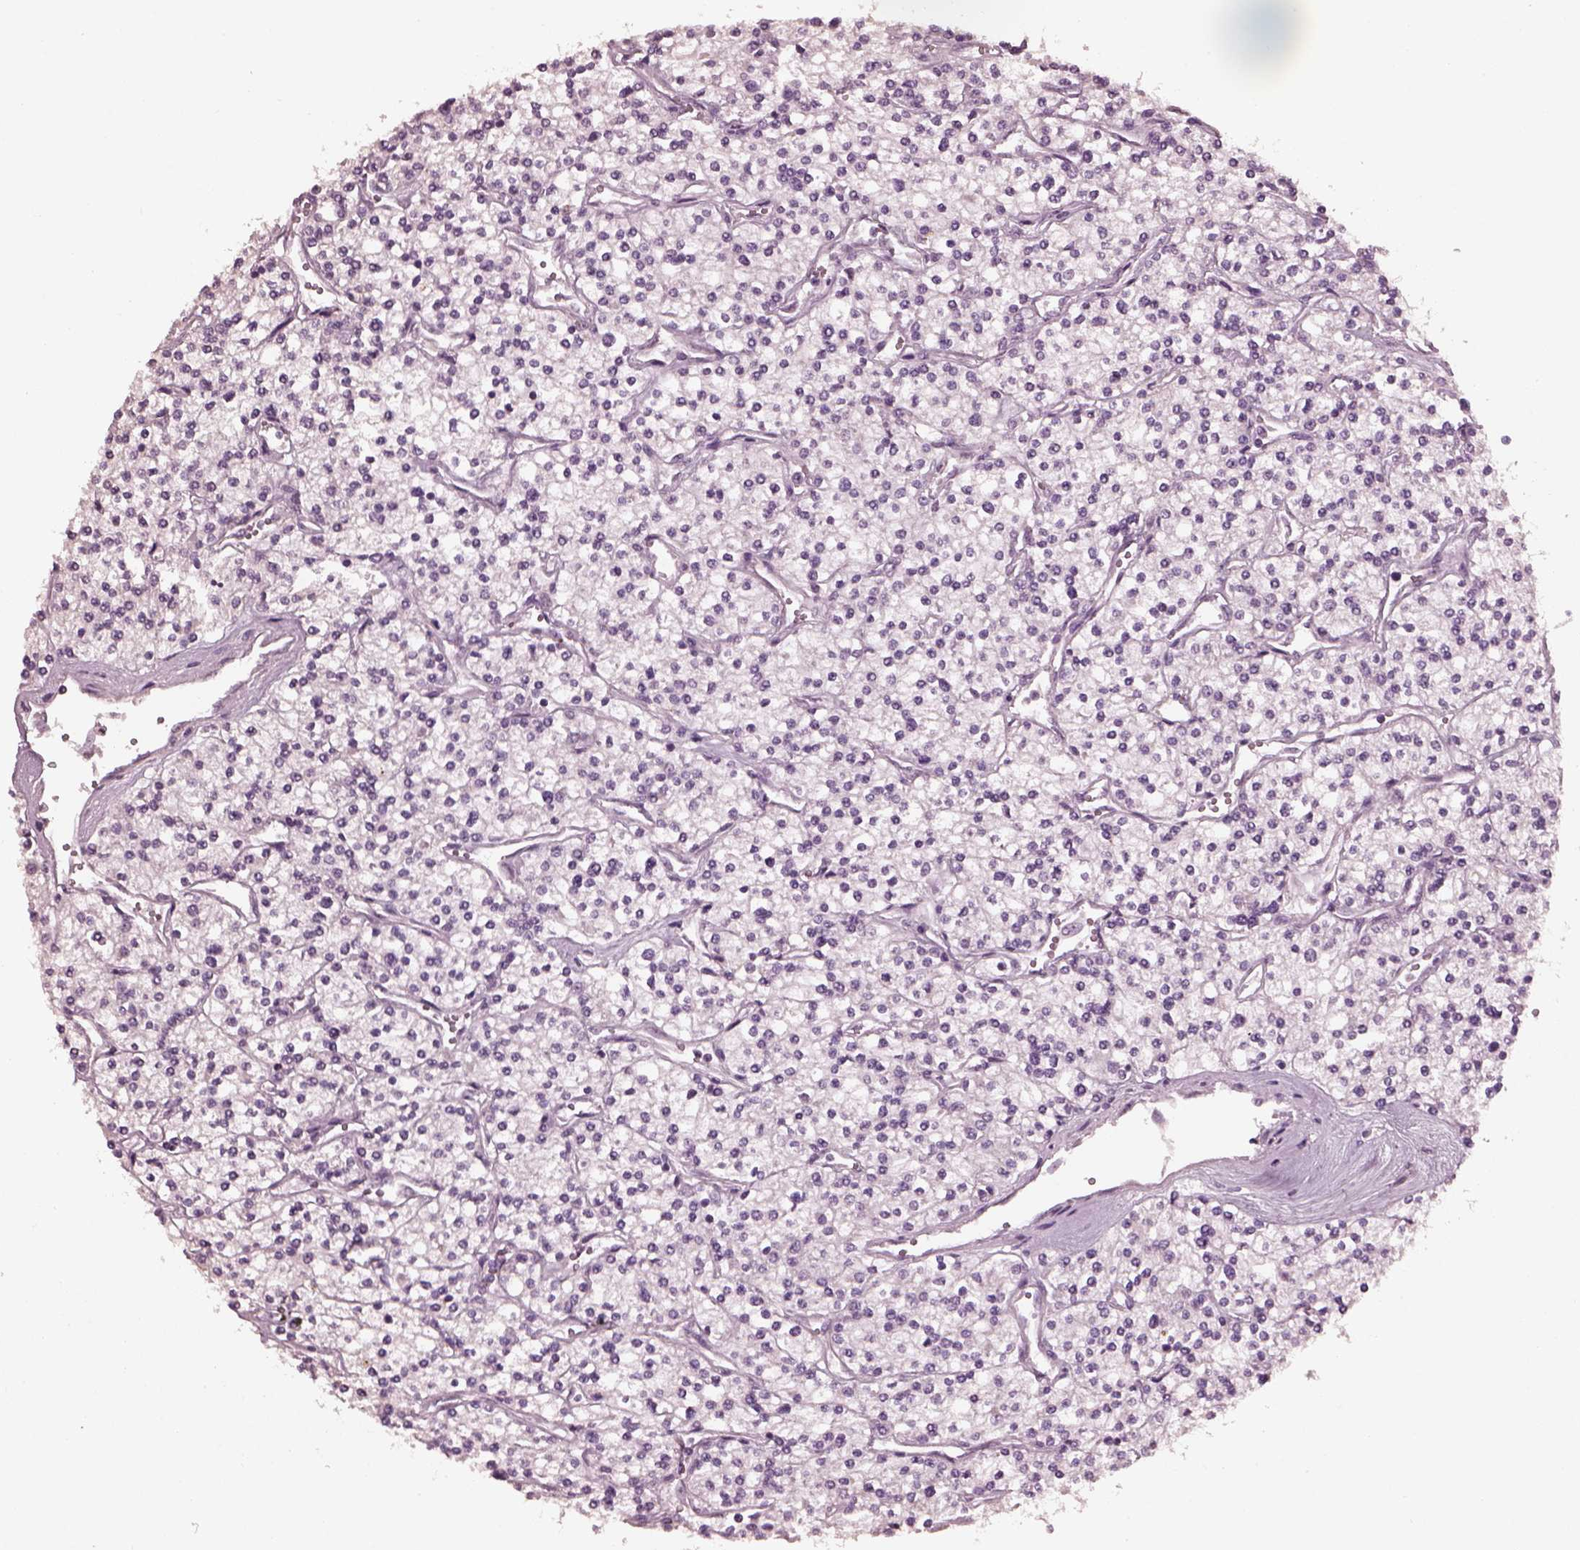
{"staining": {"intensity": "negative", "quantity": "none", "location": "none"}, "tissue": "renal cancer", "cell_type": "Tumor cells", "image_type": "cancer", "snomed": [{"axis": "morphology", "description": "Adenocarcinoma, NOS"}, {"axis": "topography", "description": "Kidney"}], "caption": "This is a micrograph of IHC staining of renal cancer (adenocarcinoma), which shows no staining in tumor cells. (Stains: DAB (3,3'-diaminobenzidine) immunohistochemistry (IHC) with hematoxylin counter stain, Microscopy: brightfield microscopy at high magnification).", "gene": "TSKS", "patient": {"sex": "male", "age": 80}}